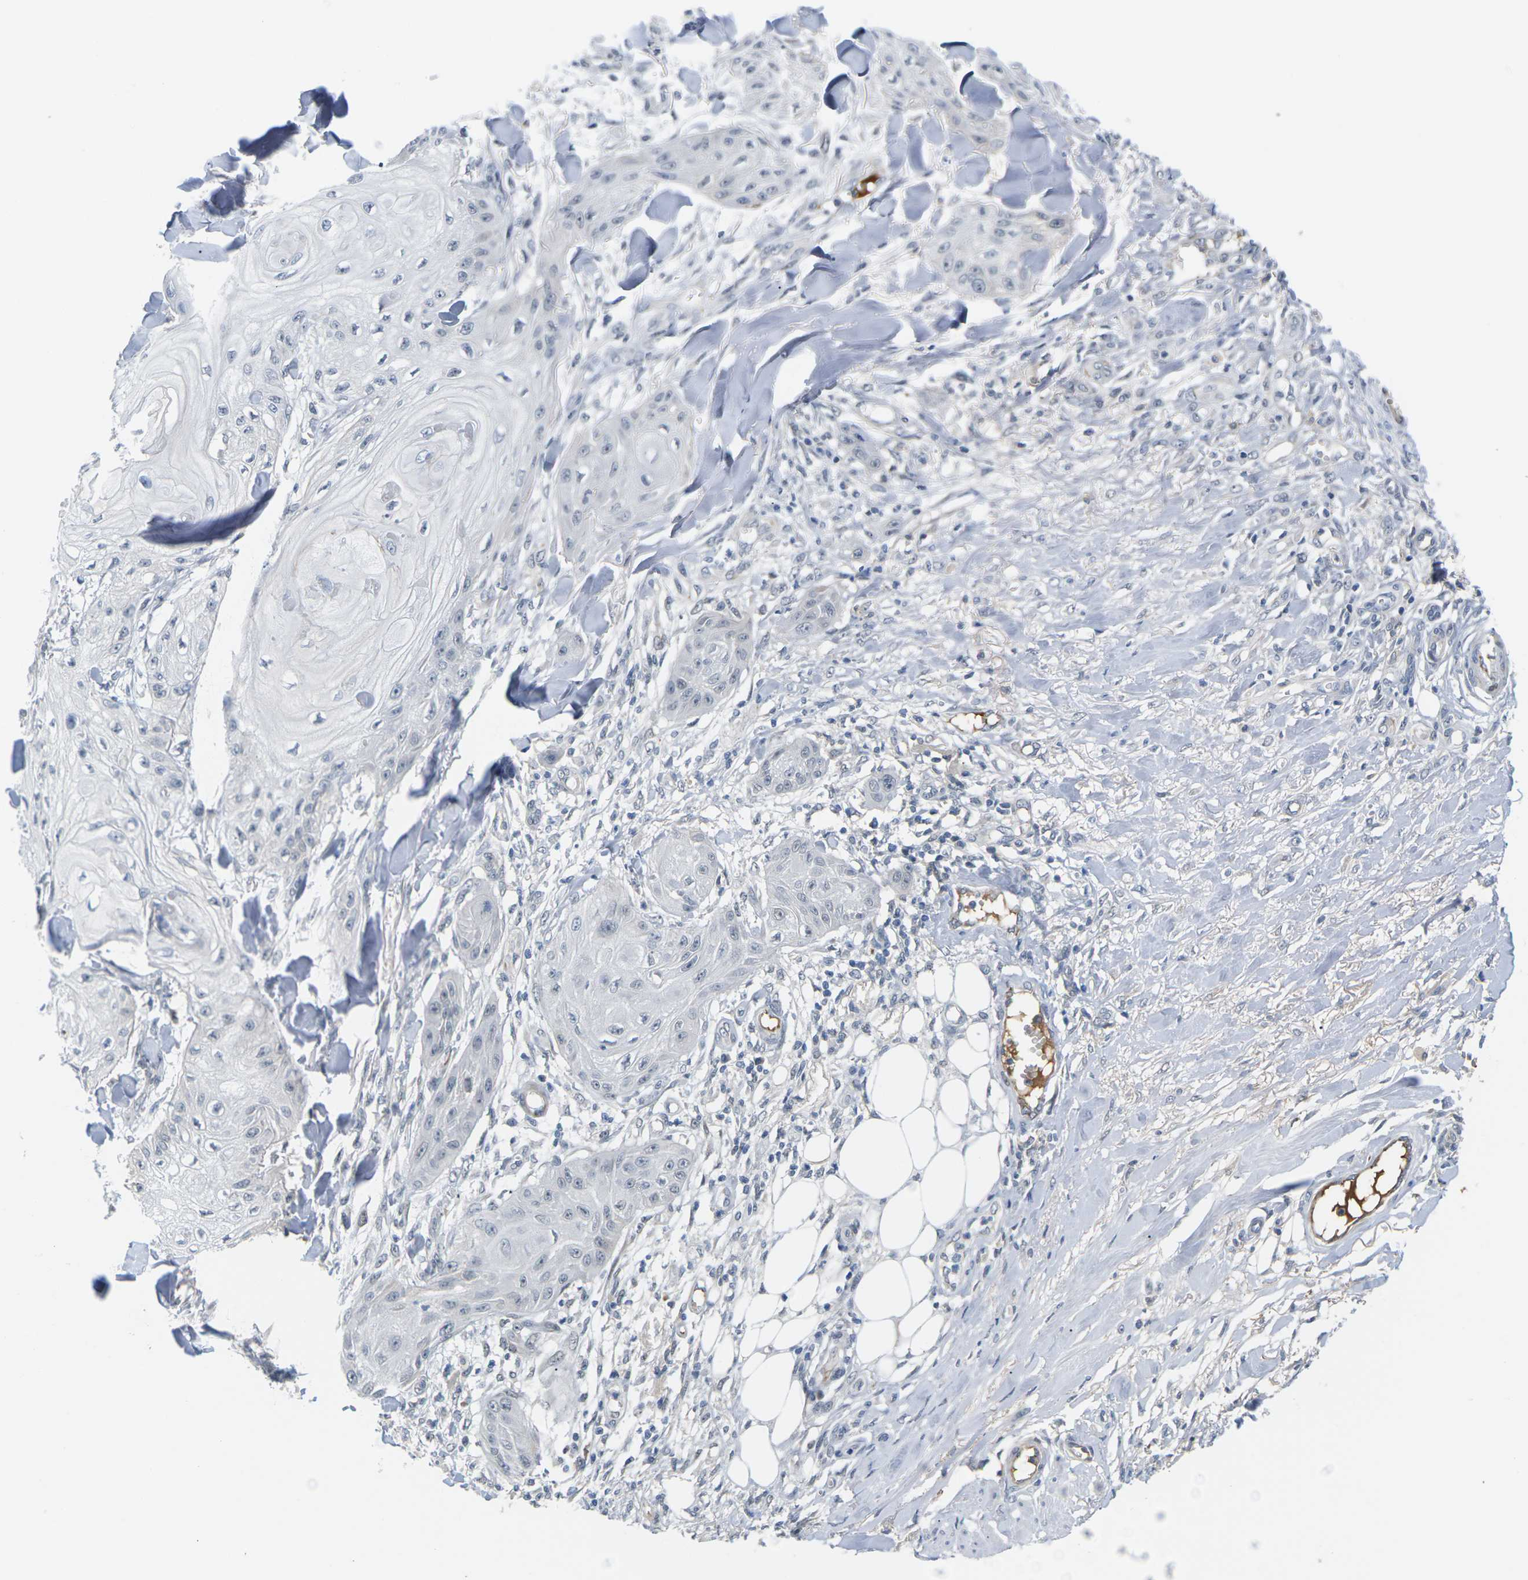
{"staining": {"intensity": "negative", "quantity": "none", "location": "none"}, "tissue": "skin cancer", "cell_type": "Tumor cells", "image_type": "cancer", "snomed": [{"axis": "morphology", "description": "Squamous cell carcinoma, NOS"}, {"axis": "topography", "description": "Skin"}], "caption": "DAB (3,3'-diaminobenzidine) immunohistochemical staining of squamous cell carcinoma (skin) displays no significant staining in tumor cells. Brightfield microscopy of IHC stained with DAB (brown) and hematoxylin (blue), captured at high magnification.", "gene": "PKP2", "patient": {"sex": "male", "age": 74}}